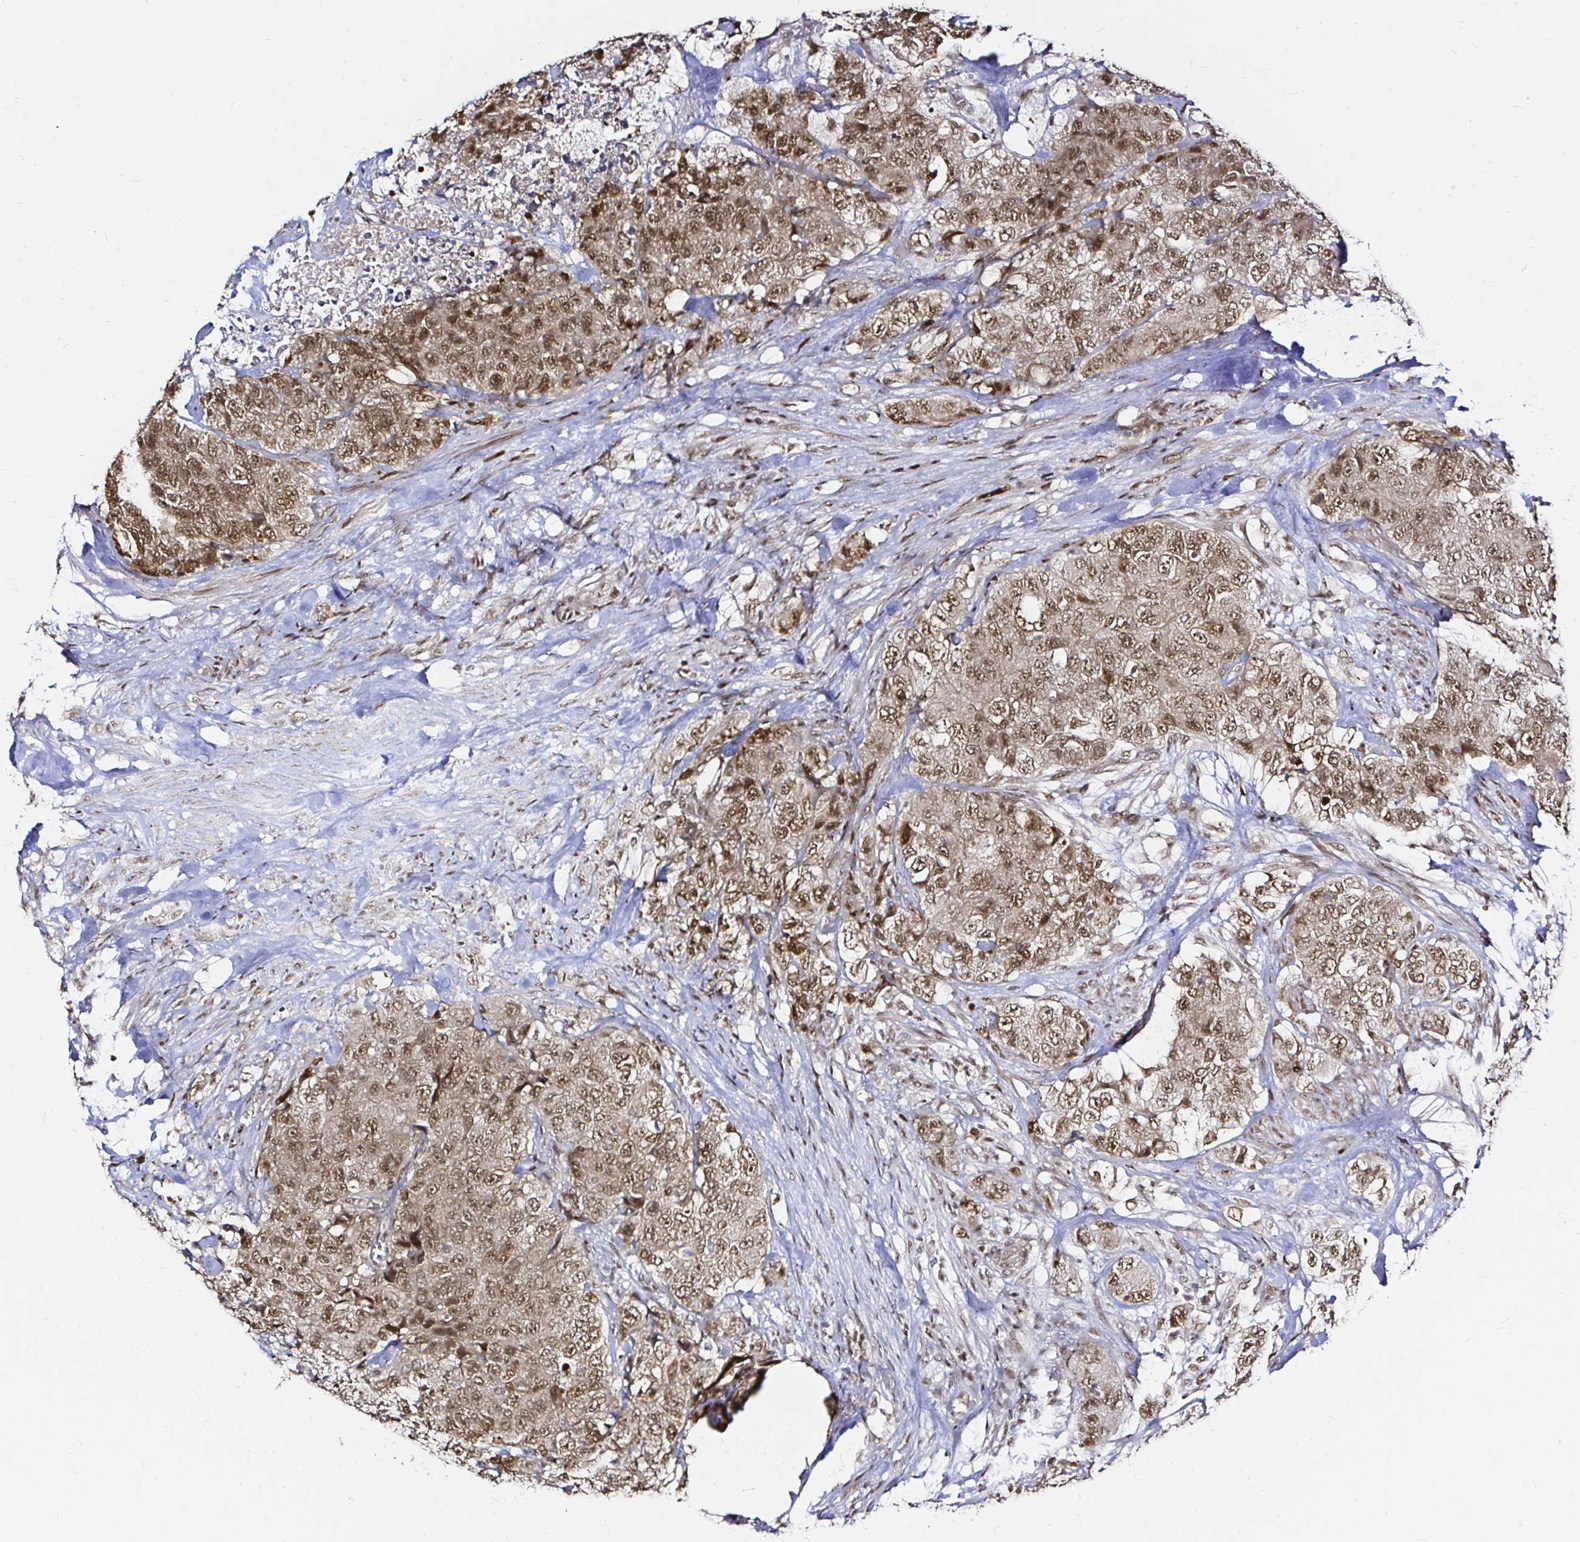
{"staining": {"intensity": "moderate", "quantity": ">75%", "location": "nuclear"}, "tissue": "urothelial cancer", "cell_type": "Tumor cells", "image_type": "cancer", "snomed": [{"axis": "morphology", "description": "Urothelial carcinoma, High grade"}, {"axis": "topography", "description": "Urinary bladder"}], "caption": "Human urothelial cancer stained with a brown dye demonstrates moderate nuclear positive staining in about >75% of tumor cells.", "gene": "SNRPC", "patient": {"sex": "female", "age": 78}}